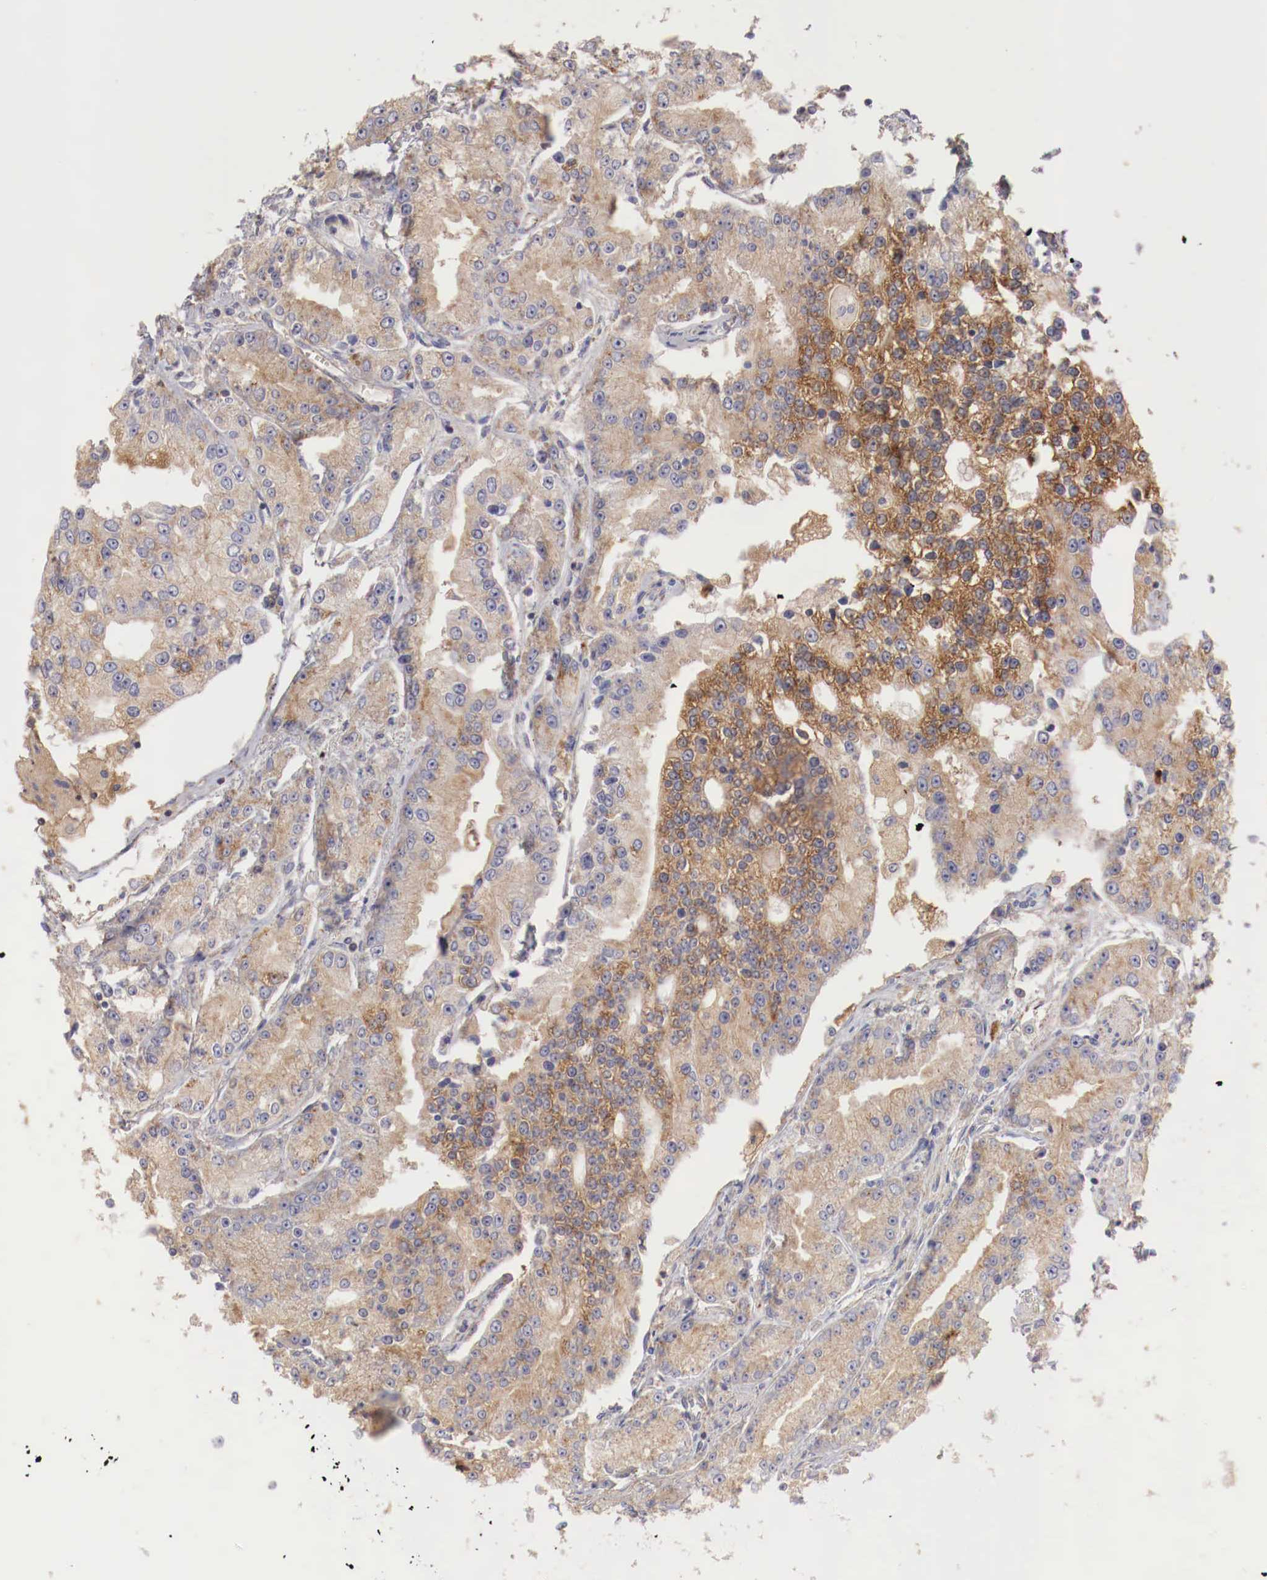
{"staining": {"intensity": "strong", "quantity": ">75%", "location": "cytoplasmic/membranous"}, "tissue": "prostate cancer", "cell_type": "Tumor cells", "image_type": "cancer", "snomed": [{"axis": "morphology", "description": "Adenocarcinoma, Medium grade"}, {"axis": "topography", "description": "Prostate"}], "caption": "Protein positivity by immunohistochemistry shows strong cytoplasmic/membranous positivity in about >75% of tumor cells in prostate medium-grade adenocarcinoma.", "gene": "PITPNA", "patient": {"sex": "male", "age": 72}}